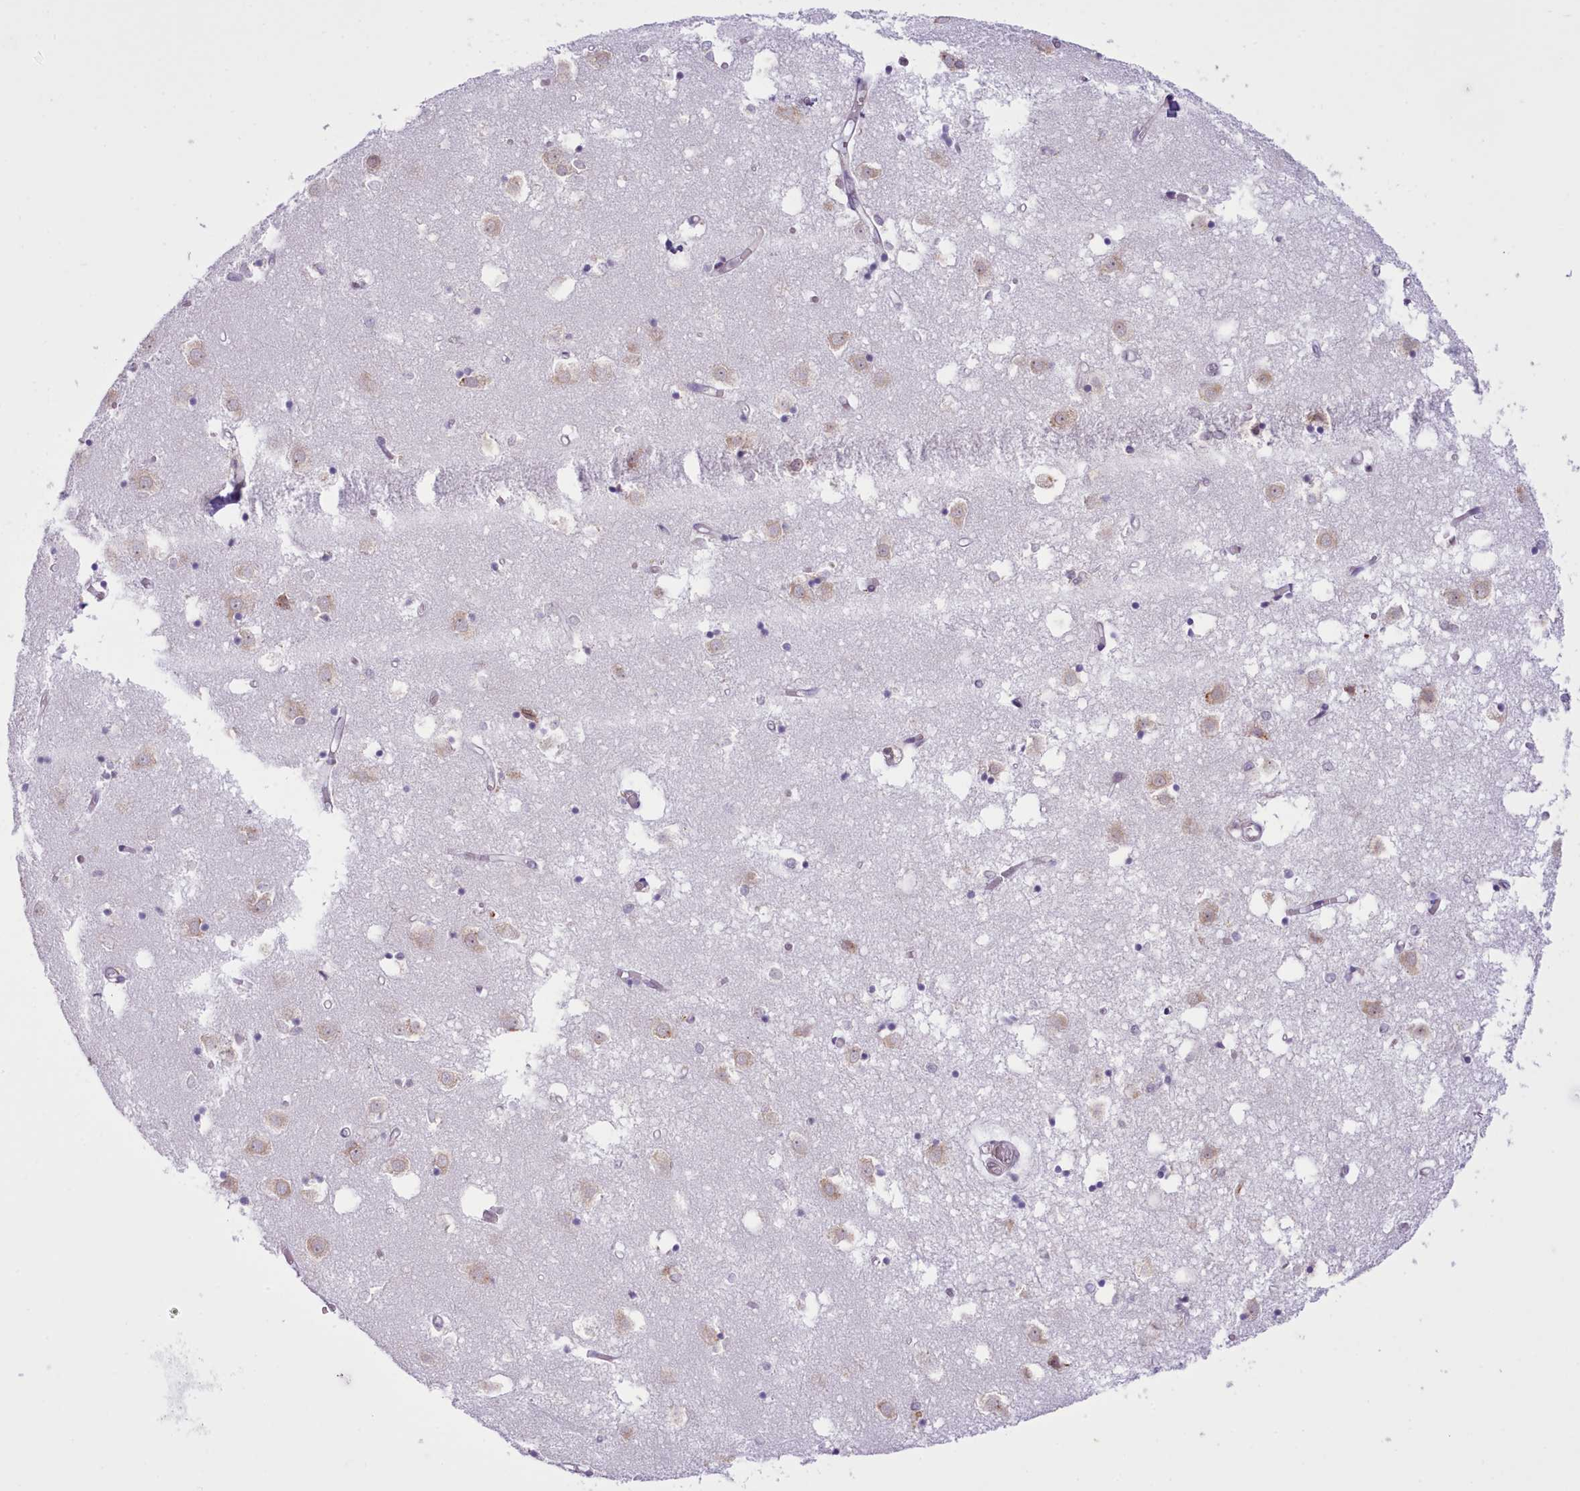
{"staining": {"intensity": "weak", "quantity": "<25%", "location": "cytoplasmic/membranous"}, "tissue": "caudate", "cell_type": "Glial cells", "image_type": "normal", "snomed": [{"axis": "morphology", "description": "Normal tissue, NOS"}, {"axis": "topography", "description": "Lateral ventricle wall"}], "caption": "Immunohistochemistry of benign human caudate shows no staining in glial cells. Nuclei are stained in blue.", "gene": "SEC61B", "patient": {"sex": "male", "age": 70}}